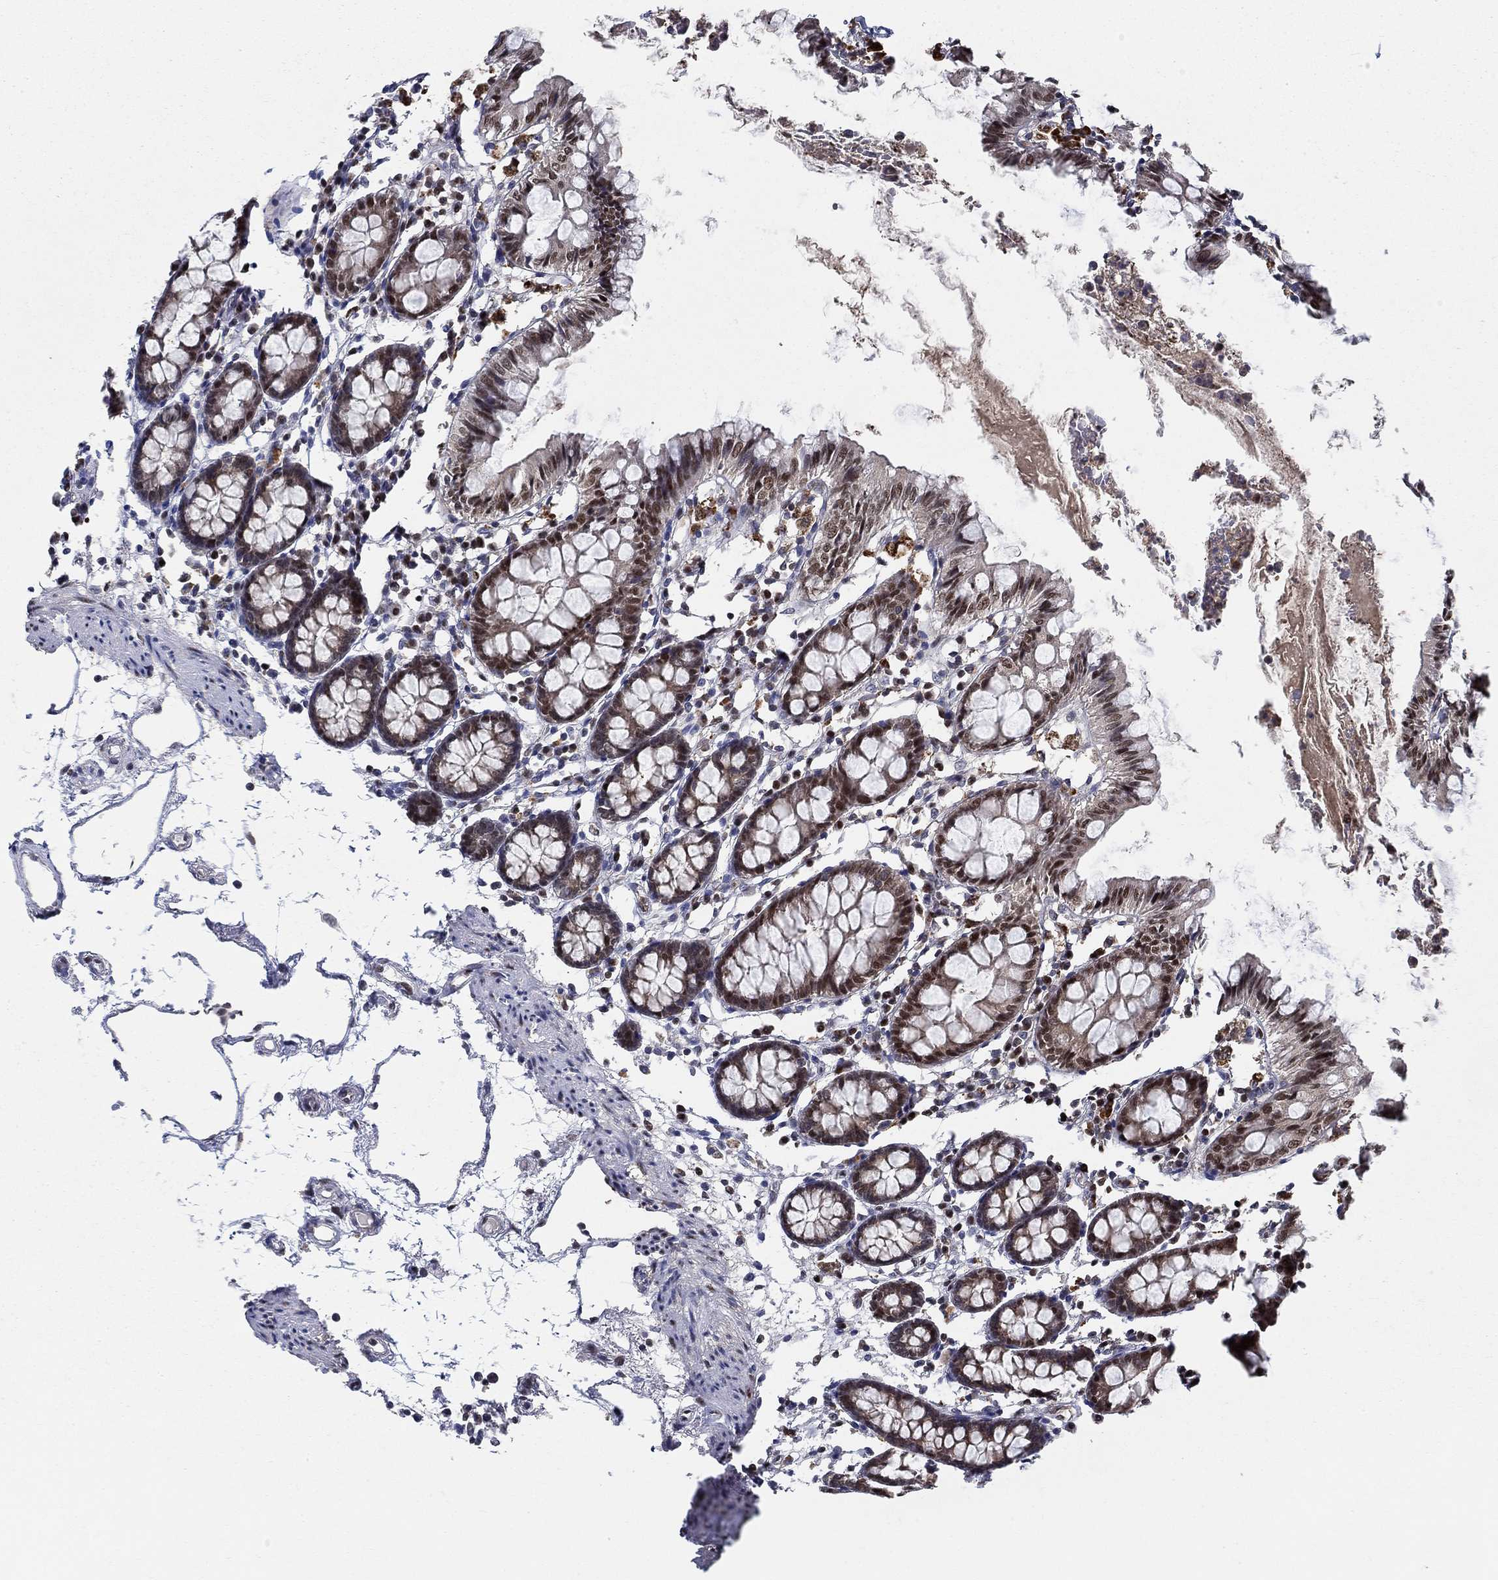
{"staining": {"intensity": "negative", "quantity": "none", "location": "none"}, "tissue": "colon", "cell_type": "Endothelial cells", "image_type": "normal", "snomed": [{"axis": "morphology", "description": "Normal tissue, NOS"}, {"axis": "topography", "description": "Colon"}], "caption": "DAB immunohistochemical staining of benign colon demonstrates no significant staining in endothelial cells.", "gene": "ZNF594", "patient": {"sex": "female", "age": 84}}